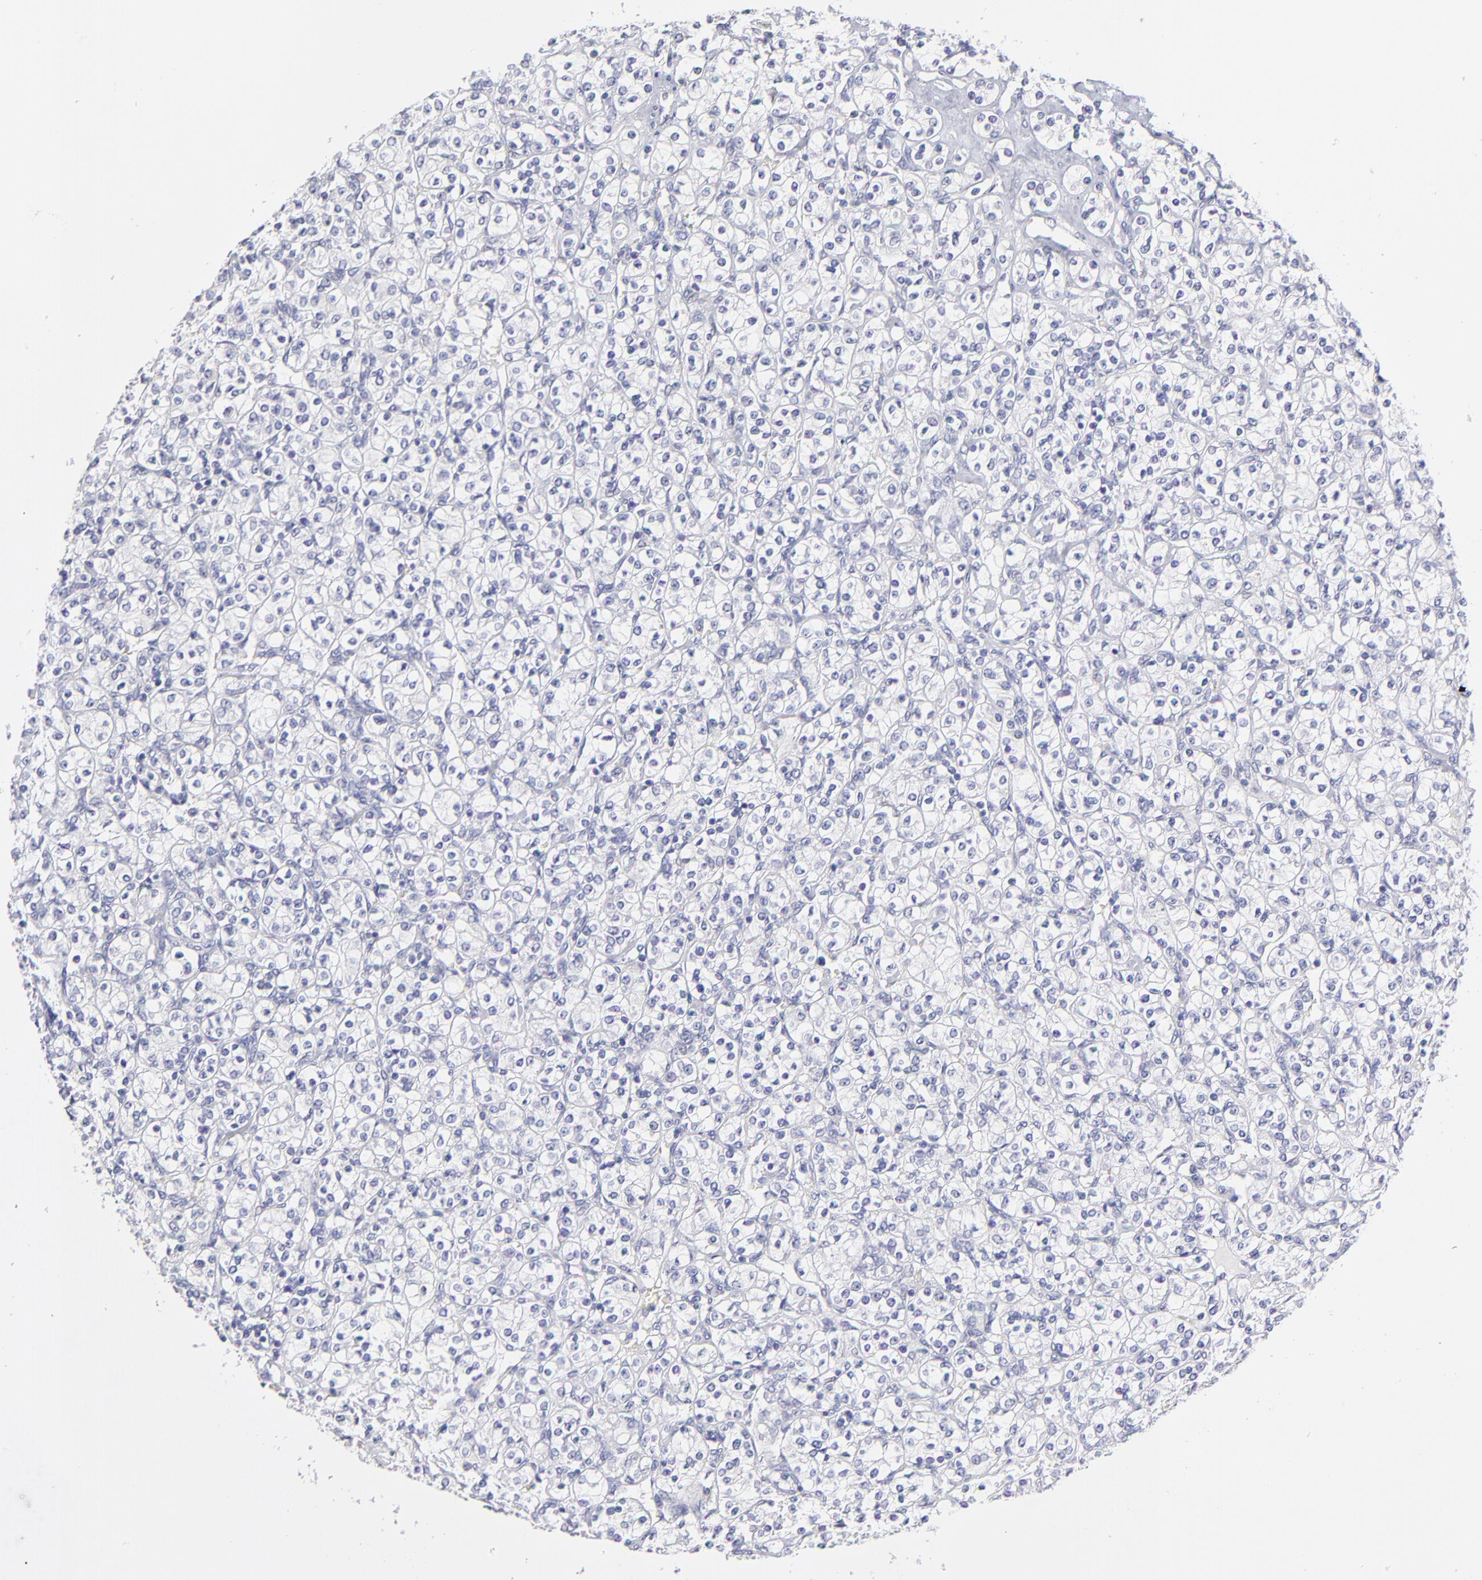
{"staining": {"intensity": "negative", "quantity": "none", "location": "none"}, "tissue": "renal cancer", "cell_type": "Tumor cells", "image_type": "cancer", "snomed": [{"axis": "morphology", "description": "Adenocarcinoma, NOS"}, {"axis": "topography", "description": "Kidney"}], "caption": "Micrograph shows no protein positivity in tumor cells of renal cancer (adenocarcinoma) tissue. (Brightfield microscopy of DAB immunohistochemistry (IHC) at high magnification).", "gene": "BTG2", "patient": {"sex": "male", "age": 77}}